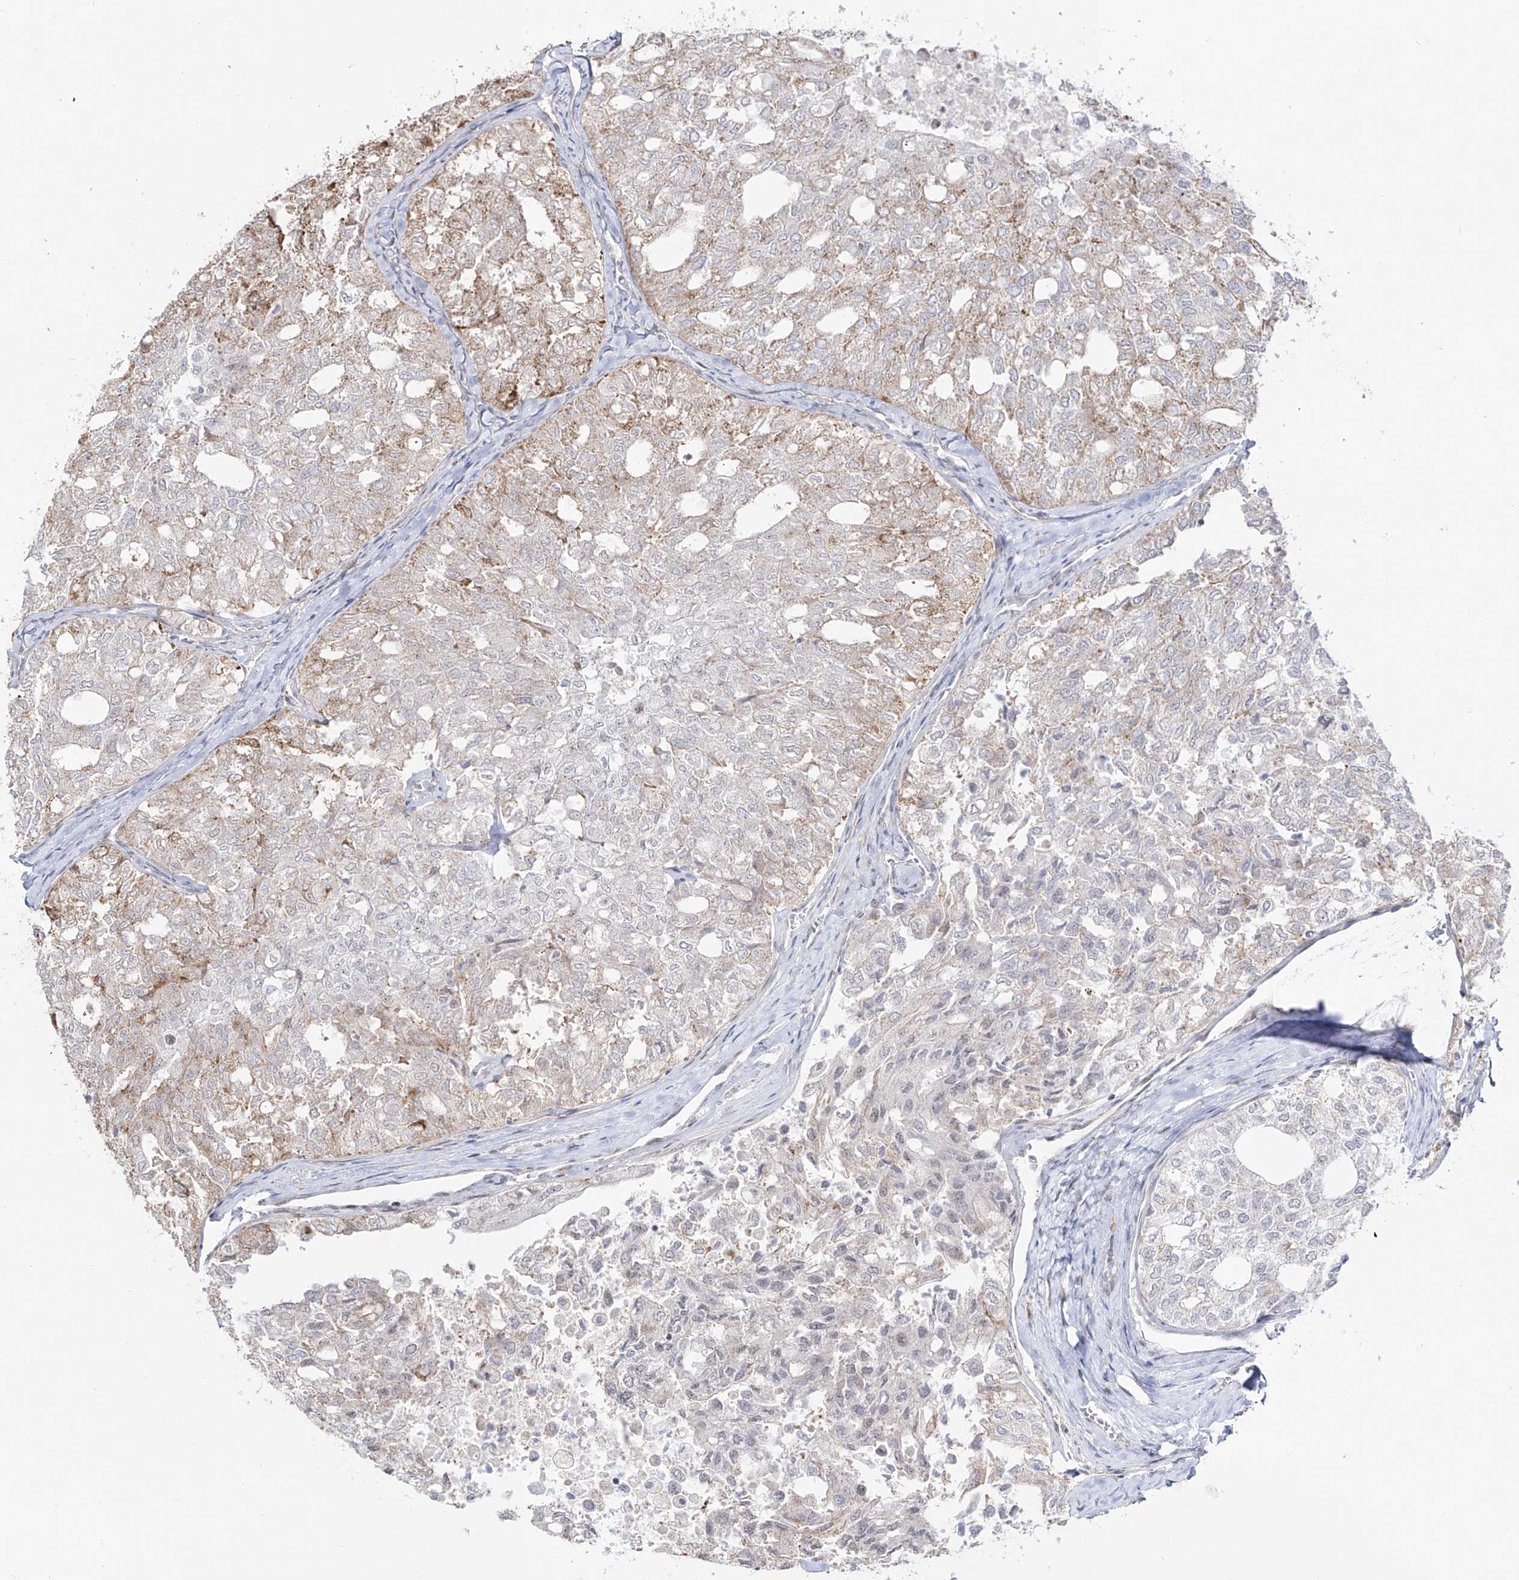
{"staining": {"intensity": "moderate", "quantity": ">75%", "location": "cytoplasmic/membranous"}, "tissue": "thyroid cancer", "cell_type": "Tumor cells", "image_type": "cancer", "snomed": [{"axis": "morphology", "description": "Follicular adenoma carcinoma, NOS"}, {"axis": "topography", "description": "Thyroid gland"}], "caption": "A high-resolution histopathology image shows immunohistochemistry (IHC) staining of thyroid cancer, which exhibits moderate cytoplasmic/membranous positivity in approximately >75% of tumor cells.", "gene": "ZNF180", "patient": {"sex": "male", "age": 75}}